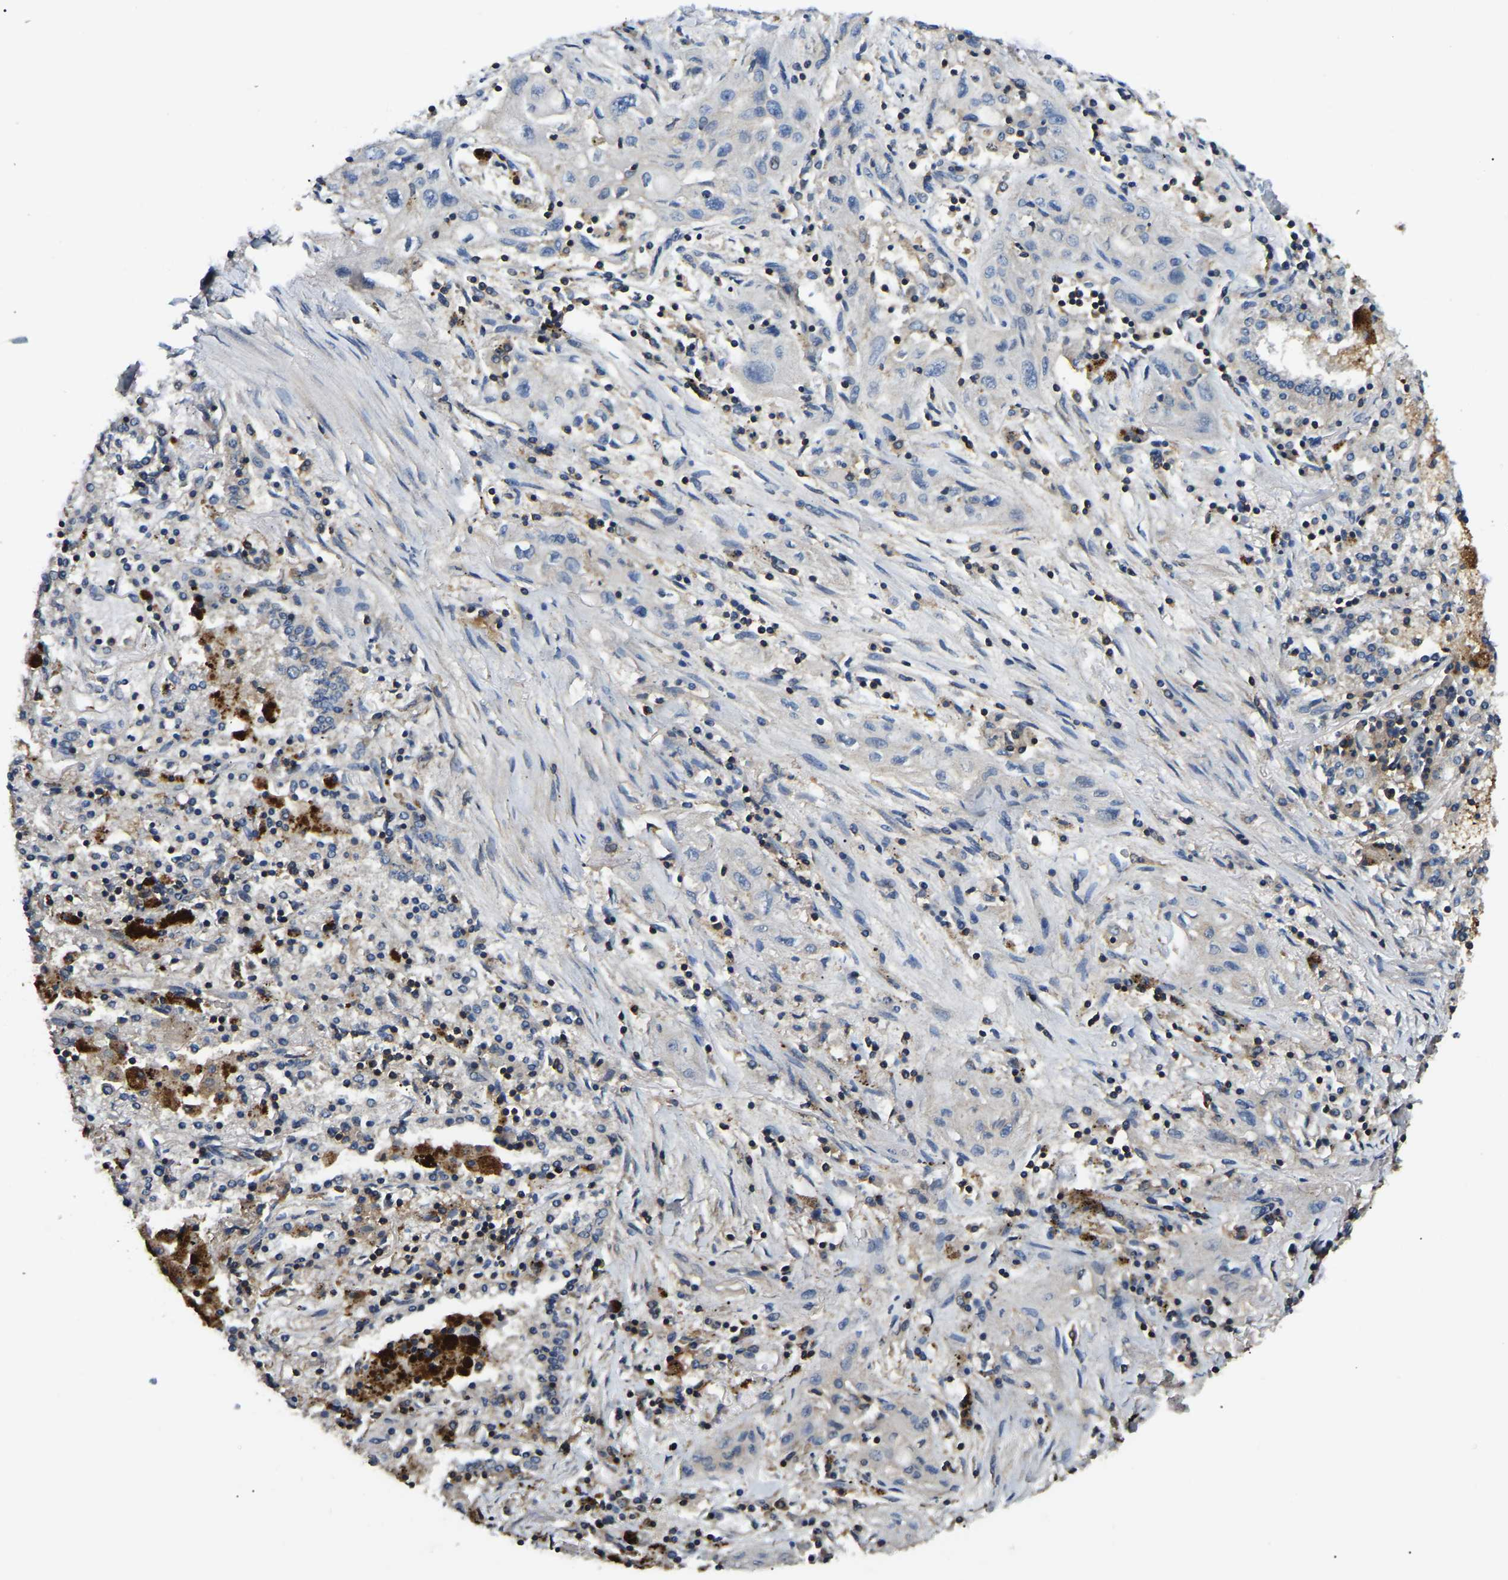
{"staining": {"intensity": "negative", "quantity": "none", "location": "none"}, "tissue": "lung cancer", "cell_type": "Tumor cells", "image_type": "cancer", "snomed": [{"axis": "morphology", "description": "Squamous cell carcinoma, NOS"}, {"axis": "topography", "description": "Lung"}], "caption": "IHC image of neoplastic tissue: human lung squamous cell carcinoma stained with DAB (3,3'-diaminobenzidine) shows no significant protein staining in tumor cells. The staining is performed using DAB (3,3'-diaminobenzidine) brown chromogen with nuclei counter-stained in using hematoxylin.", "gene": "SMPD2", "patient": {"sex": "female", "age": 47}}